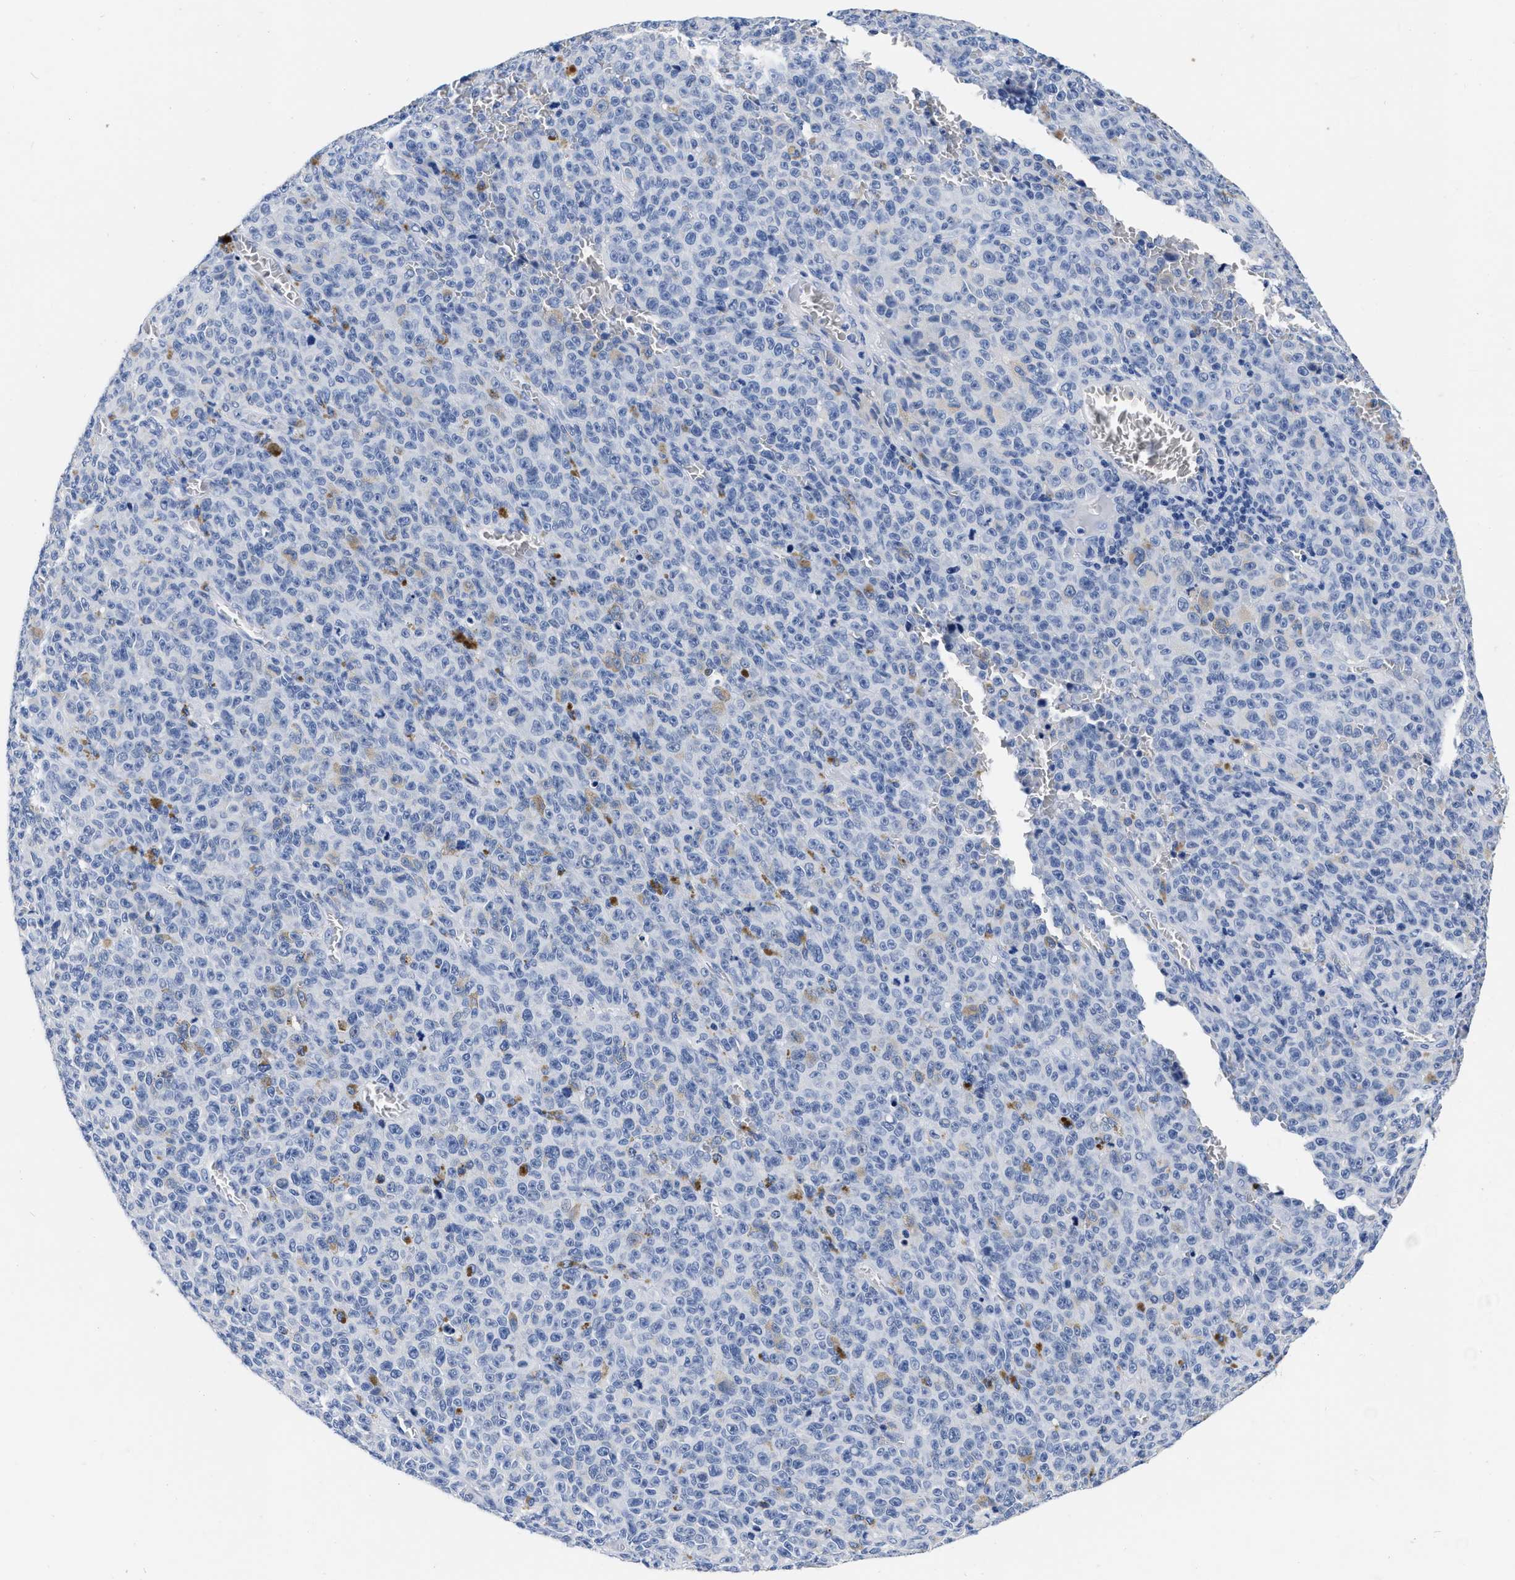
{"staining": {"intensity": "negative", "quantity": "none", "location": "none"}, "tissue": "melanoma", "cell_type": "Tumor cells", "image_type": "cancer", "snomed": [{"axis": "morphology", "description": "Malignant melanoma, NOS"}, {"axis": "topography", "description": "Skin"}], "caption": "Histopathology image shows no protein expression in tumor cells of melanoma tissue.", "gene": "CER1", "patient": {"sex": "female", "age": 82}}